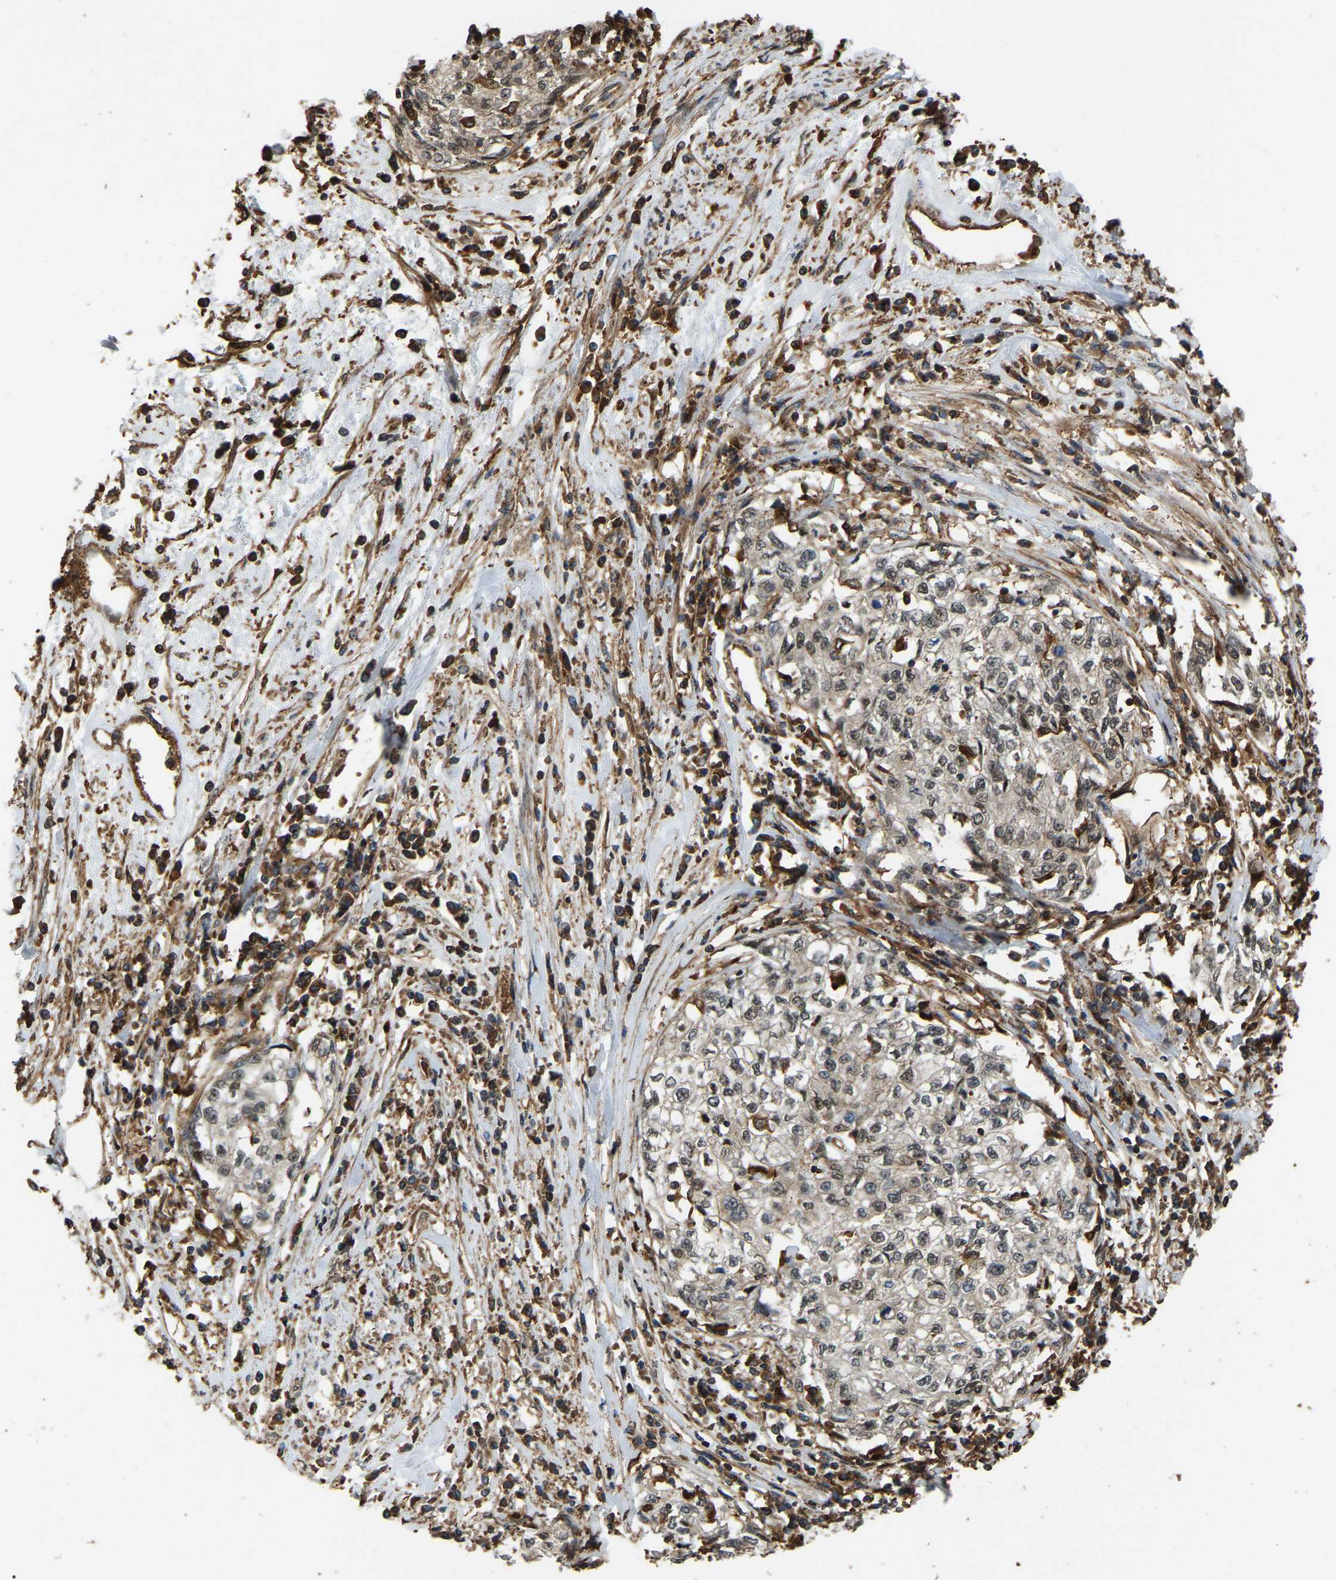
{"staining": {"intensity": "weak", "quantity": ">75%", "location": "cytoplasmic/membranous,nuclear"}, "tissue": "cervical cancer", "cell_type": "Tumor cells", "image_type": "cancer", "snomed": [{"axis": "morphology", "description": "Squamous cell carcinoma, NOS"}, {"axis": "topography", "description": "Cervix"}], "caption": "Protein staining displays weak cytoplasmic/membranous and nuclear positivity in approximately >75% of tumor cells in cervical cancer (squamous cell carcinoma).", "gene": "SAMD9L", "patient": {"sex": "female", "age": 57}}